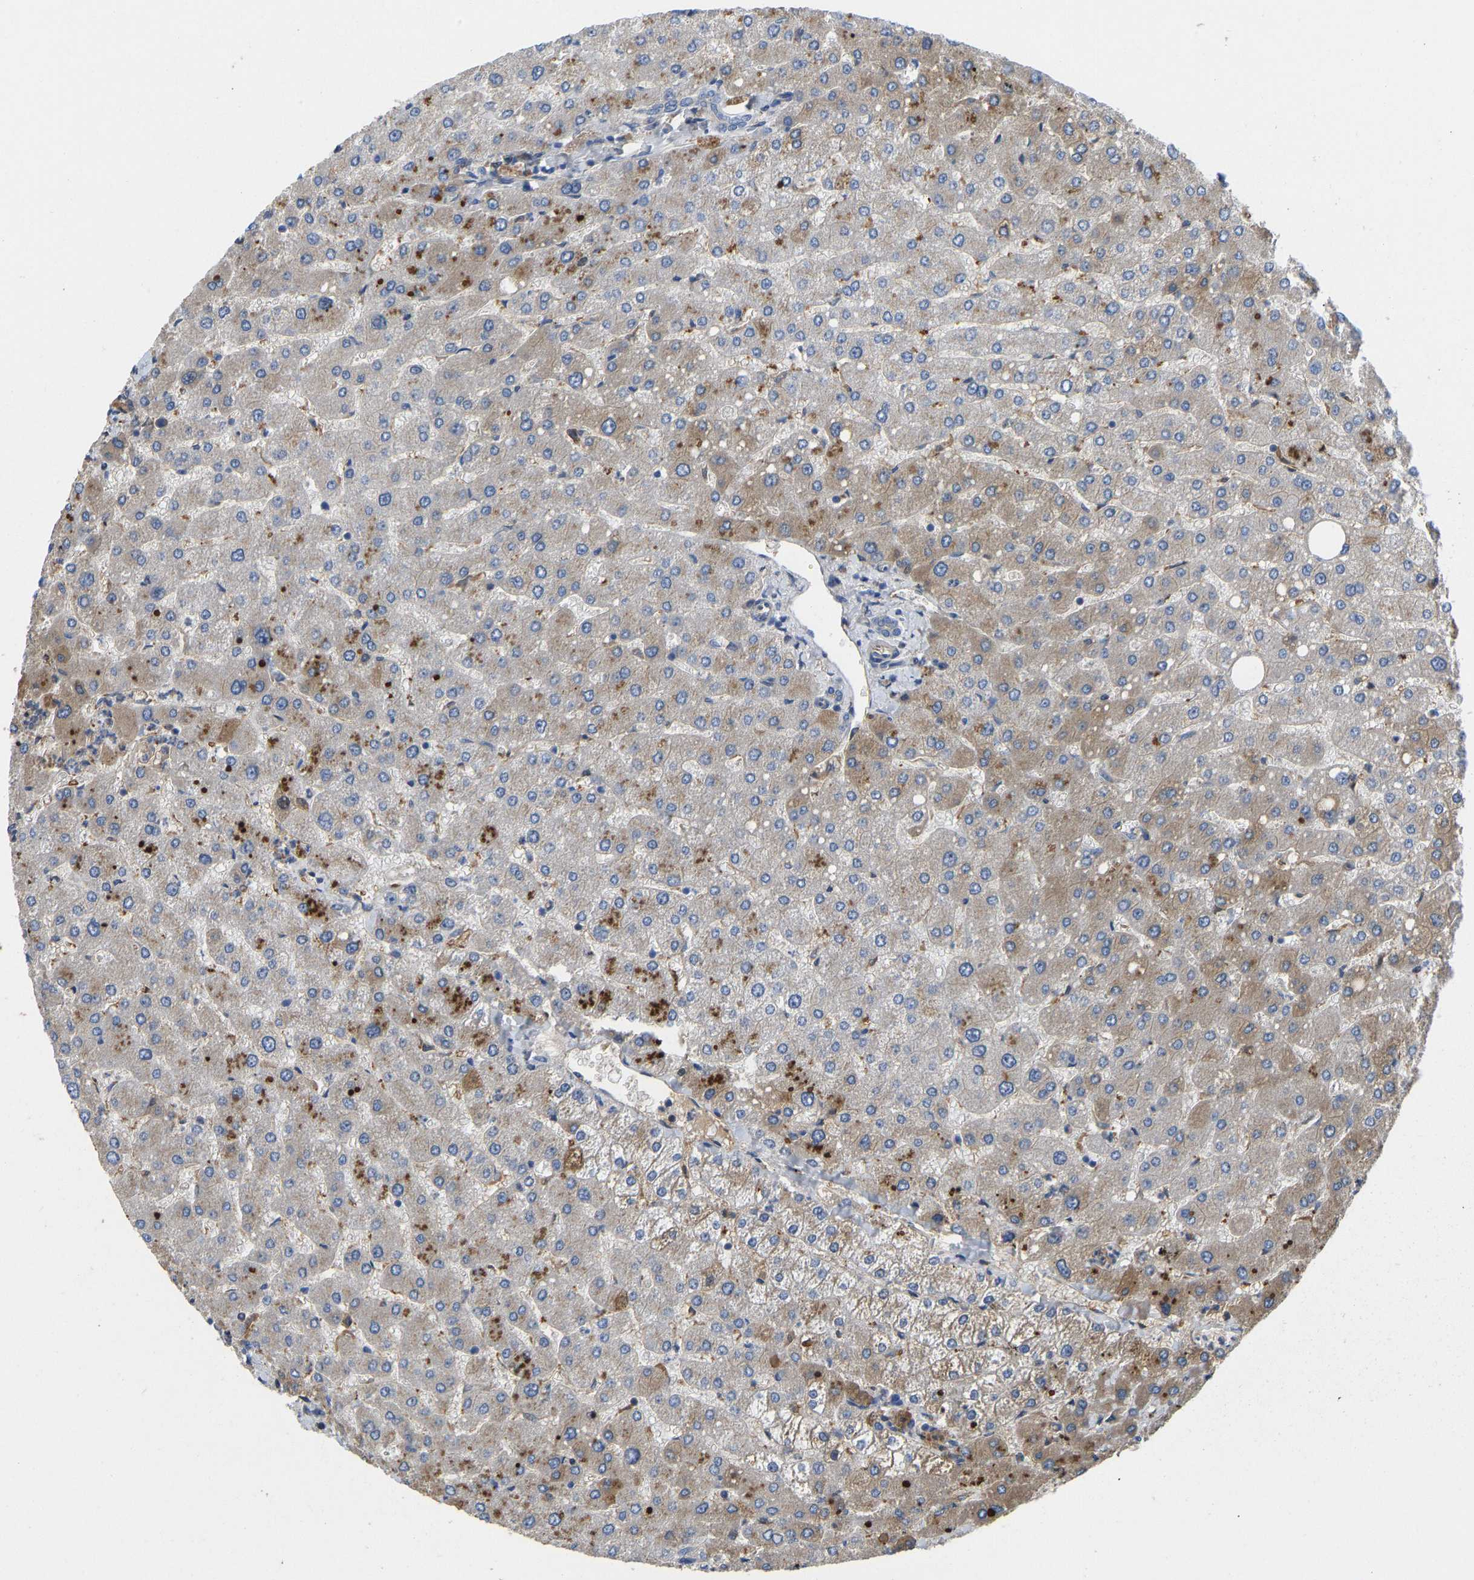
{"staining": {"intensity": "negative", "quantity": "none", "location": "none"}, "tissue": "liver", "cell_type": "Cholangiocytes", "image_type": "normal", "snomed": [{"axis": "morphology", "description": "Normal tissue, NOS"}, {"axis": "topography", "description": "Liver"}], "caption": "An image of liver stained for a protein demonstrates no brown staining in cholangiocytes. Nuclei are stained in blue.", "gene": "VCPKMT", "patient": {"sex": "male", "age": 55}}